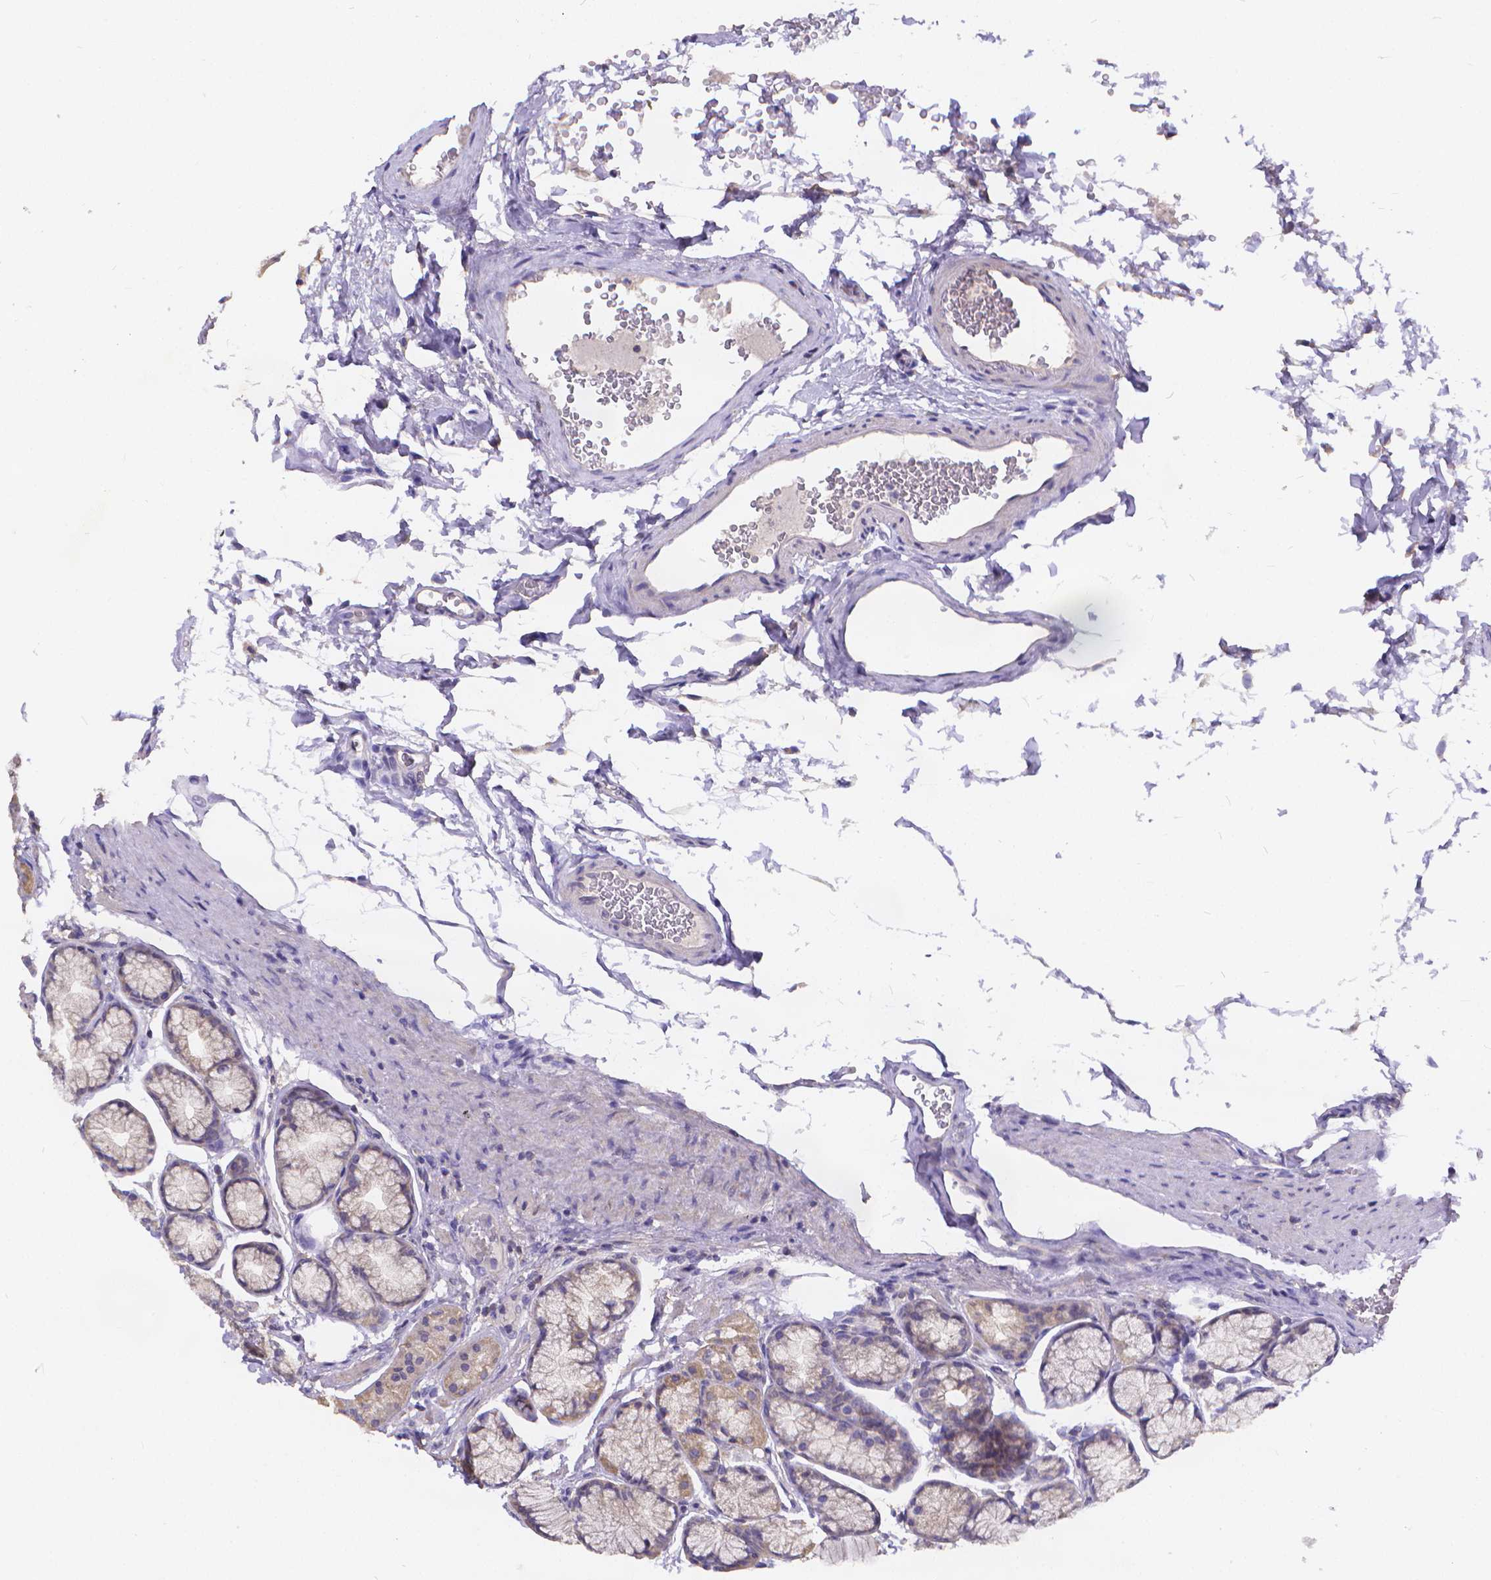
{"staining": {"intensity": "weak", "quantity": "<25%", "location": "cytoplasmic/membranous"}, "tissue": "stomach", "cell_type": "Glandular cells", "image_type": "normal", "snomed": [{"axis": "morphology", "description": "Normal tissue, NOS"}, {"axis": "morphology", "description": "Adenocarcinoma, NOS"}, {"axis": "morphology", "description": "Adenocarcinoma, High grade"}, {"axis": "topography", "description": "Stomach, upper"}, {"axis": "topography", "description": "Stomach"}], "caption": "Benign stomach was stained to show a protein in brown. There is no significant positivity in glandular cells.", "gene": "GLRB", "patient": {"sex": "female", "age": 65}}